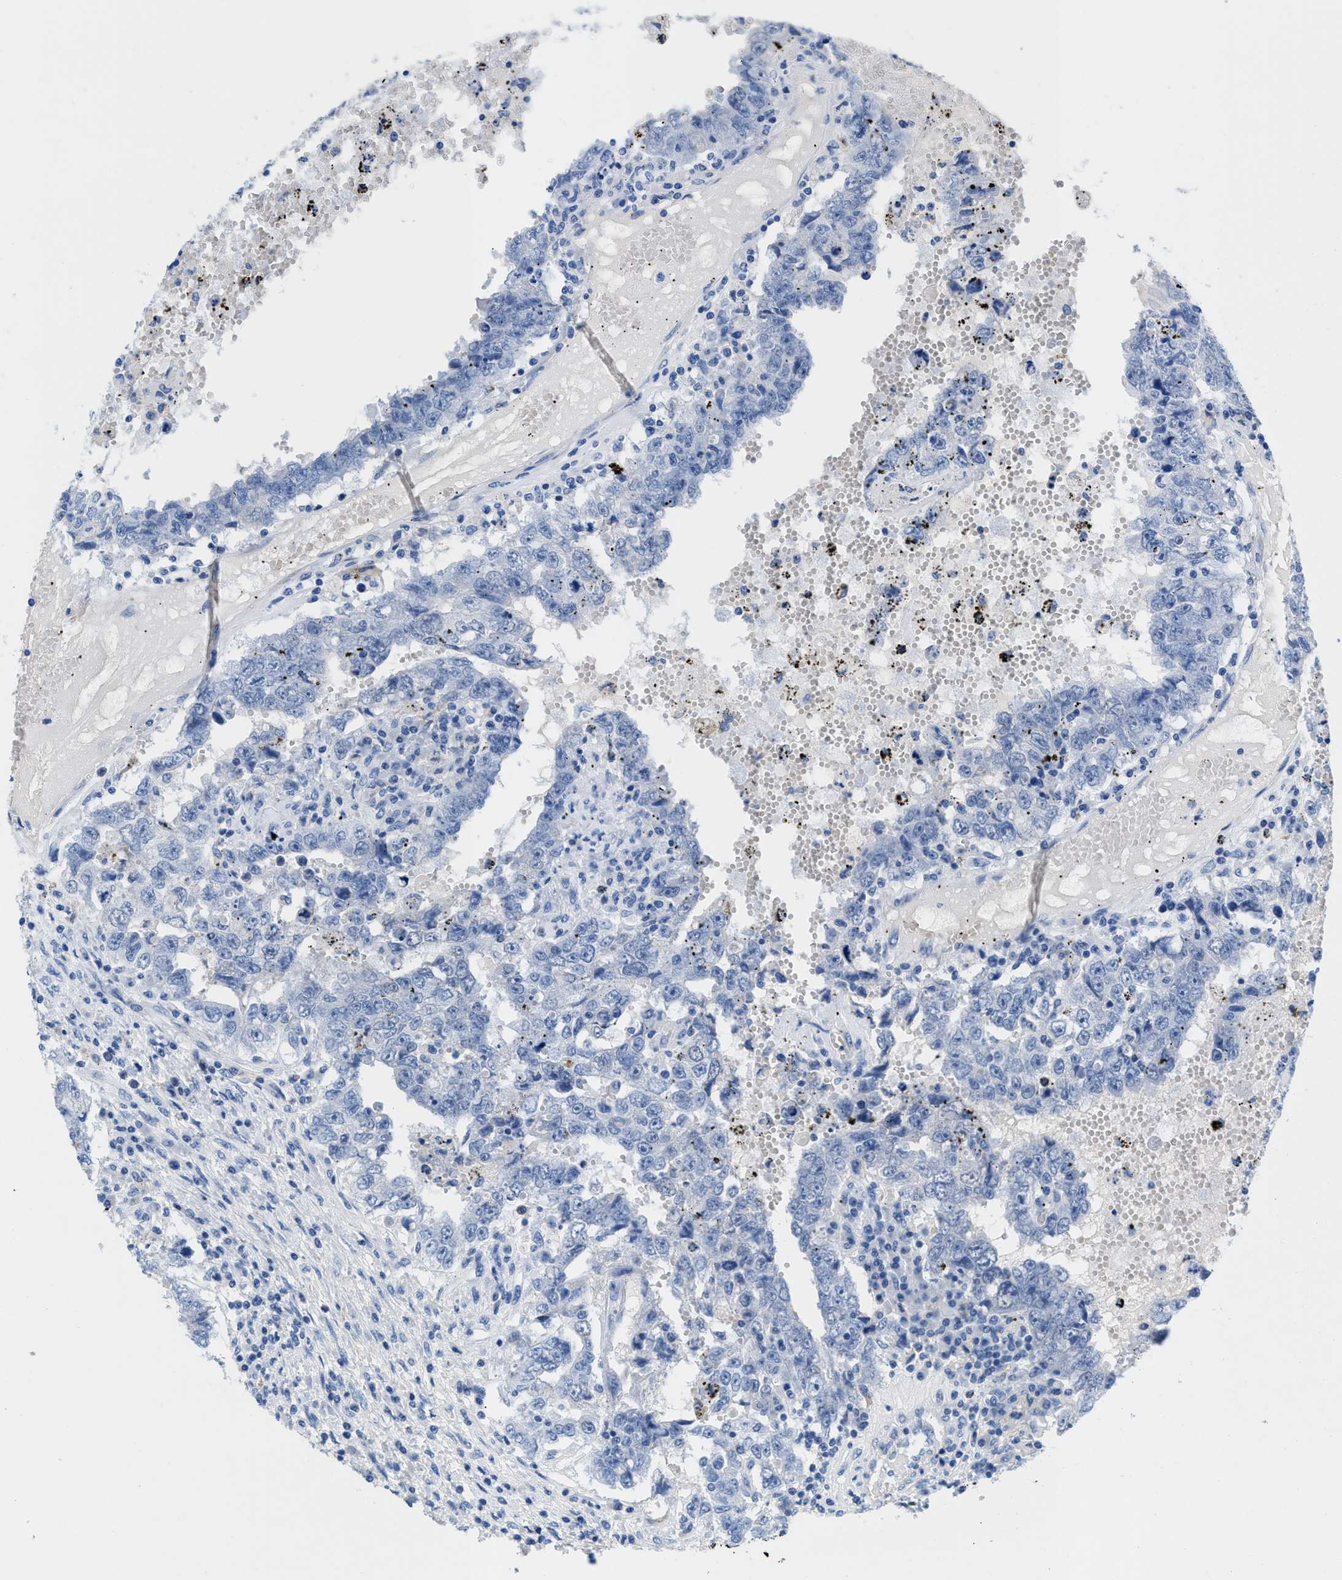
{"staining": {"intensity": "negative", "quantity": "none", "location": "none"}, "tissue": "testis cancer", "cell_type": "Tumor cells", "image_type": "cancer", "snomed": [{"axis": "morphology", "description": "Carcinoma, Embryonal, NOS"}, {"axis": "topography", "description": "Testis"}], "caption": "Tumor cells show no significant positivity in testis cancer (embryonal carcinoma).", "gene": "SLFN13", "patient": {"sex": "male", "age": 26}}